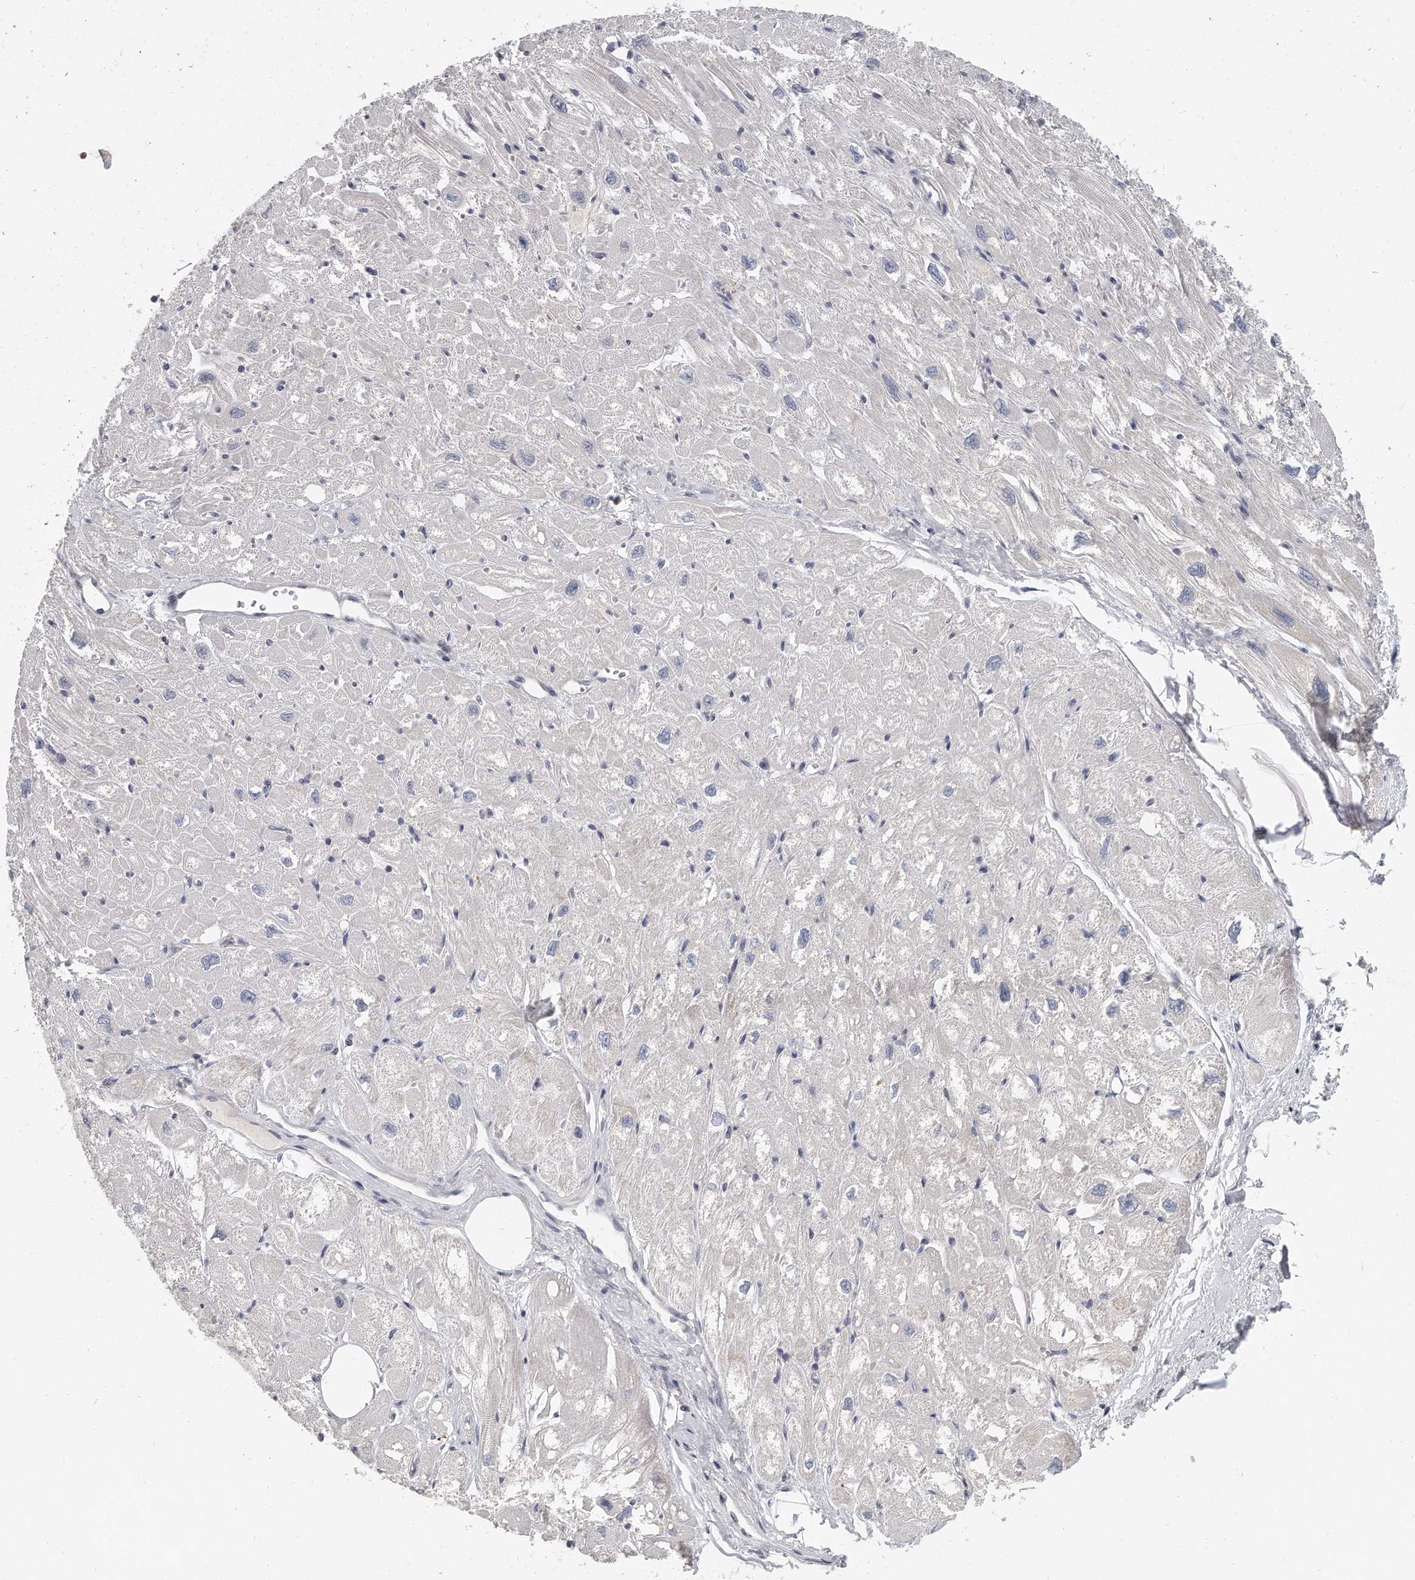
{"staining": {"intensity": "negative", "quantity": "none", "location": "none"}, "tissue": "heart muscle", "cell_type": "Cardiomyocytes", "image_type": "normal", "snomed": [{"axis": "morphology", "description": "Normal tissue, NOS"}, {"axis": "topography", "description": "Heart"}], "caption": "IHC photomicrograph of normal human heart muscle stained for a protein (brown), which reveals no staining in cardiomyocytes.", "gene": "PLEKHA6", "patient": {"sex": "male", "age": 50}}